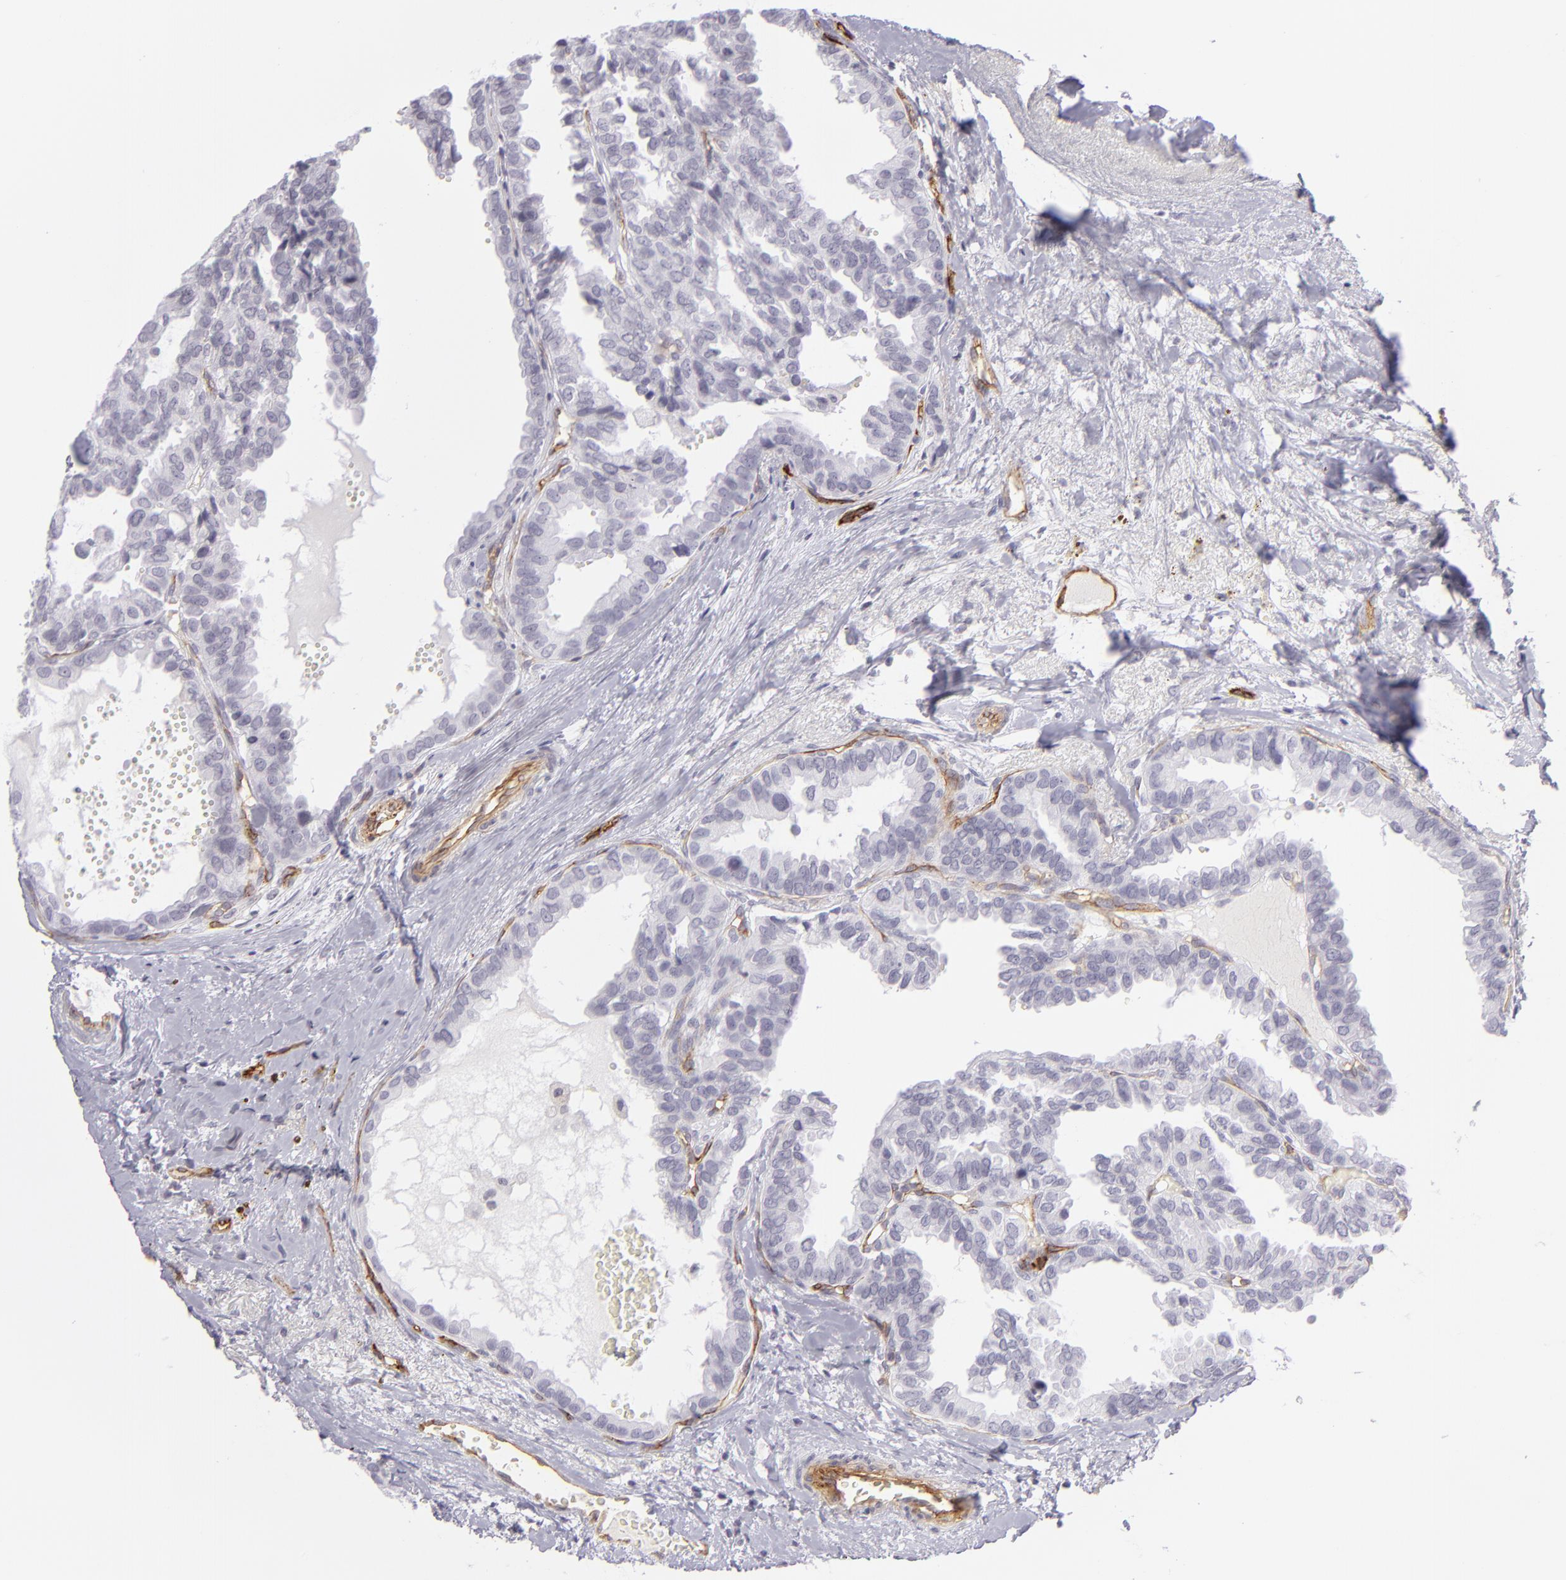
{"staining": {"intensity": "negative", "quantity": "none", "location": "none"}, "tissue": "breast cancer", "cell_type": "Tumor cells", "image_type": "cancer", "snomed": [{"axis": "morphology", "description": "Duct carcinoma"}, {"axis": "topography", "description": "Breast"}], "caption": "Tumor cells show no significant positivity in breast cancer (infiltrating ductal carcinoma).", "gene": "THBD", "patient": {"sex": "female", "age": 69}}